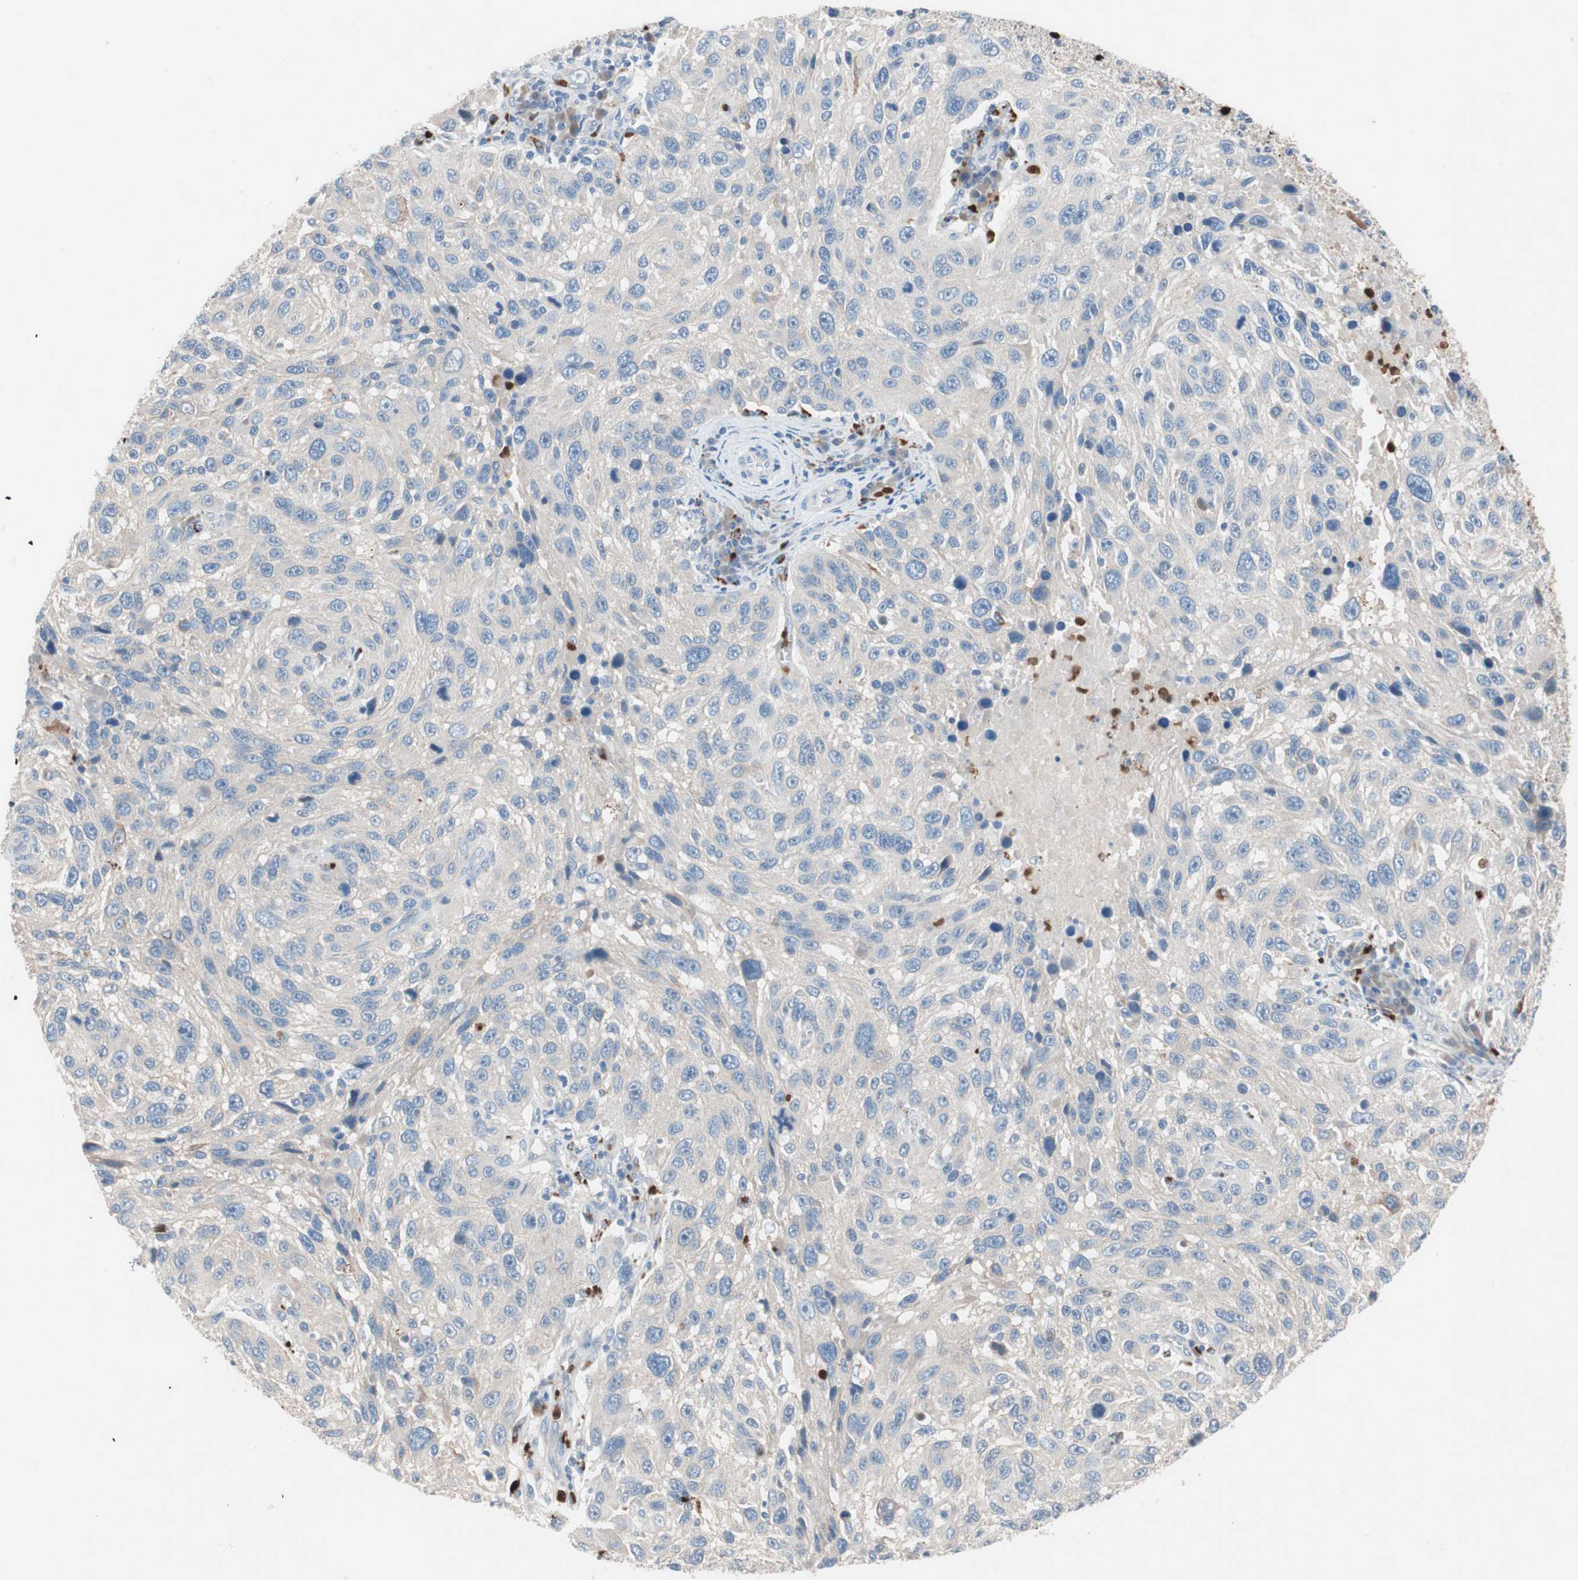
{"staining": {"intensity": "weak", "quantity": ">75%", "location": "cytoplasmic/membranous"}, "tissue": "melanoma", "cell_type": "Tumor cells", "image_type": "cancer", "snomed": [{"axis": "morphology", "description": "Malignant melanoma, NOS"}, {"axis": "topography", "description": "Skin"}], "caption": "Immunohistochemical staining of malignant melanoma reveals weak cytoplasmic/membranous protein expression in about >75% of tumor cells.", "gene": "CLEC4D", "patient": {"sex": "male", "age": 53}}